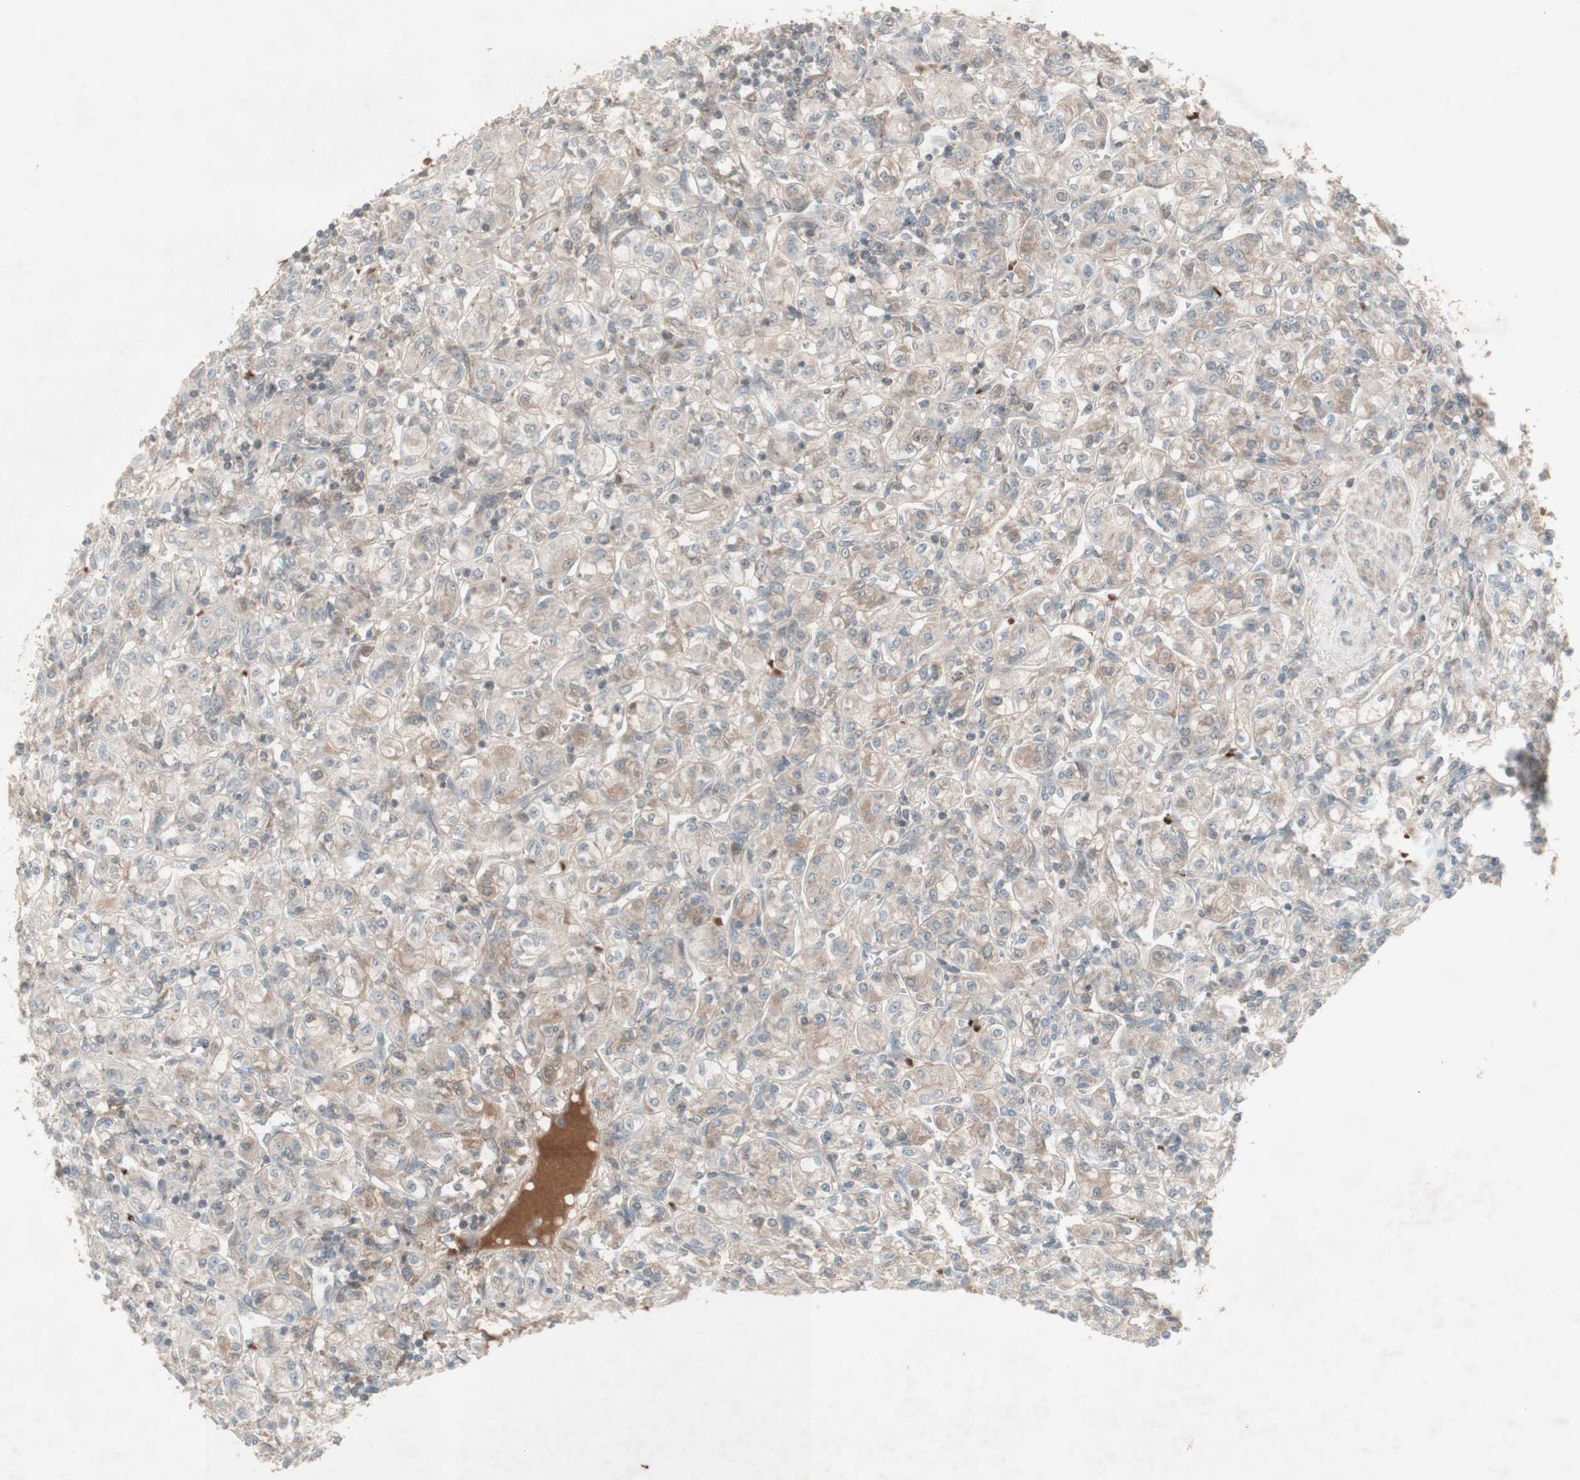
{"staining": {"intensity": "negative", "quantity": "none", "location": "none"}, "tissue": "renal cancer", "cell_type": "Tumor cells", "image_type": "cancer", "snomed": [{"axis": "morphology", "description": "Adenocarcinoma, NOS"}, {"axis": "topography", "description": "Kidney"}], "caption": "An image of renal cancer stained for a protein reveals no brown staining in tumor cells.", "gene": "MSH6", "patient": {"sex": "male", "age": 77}}